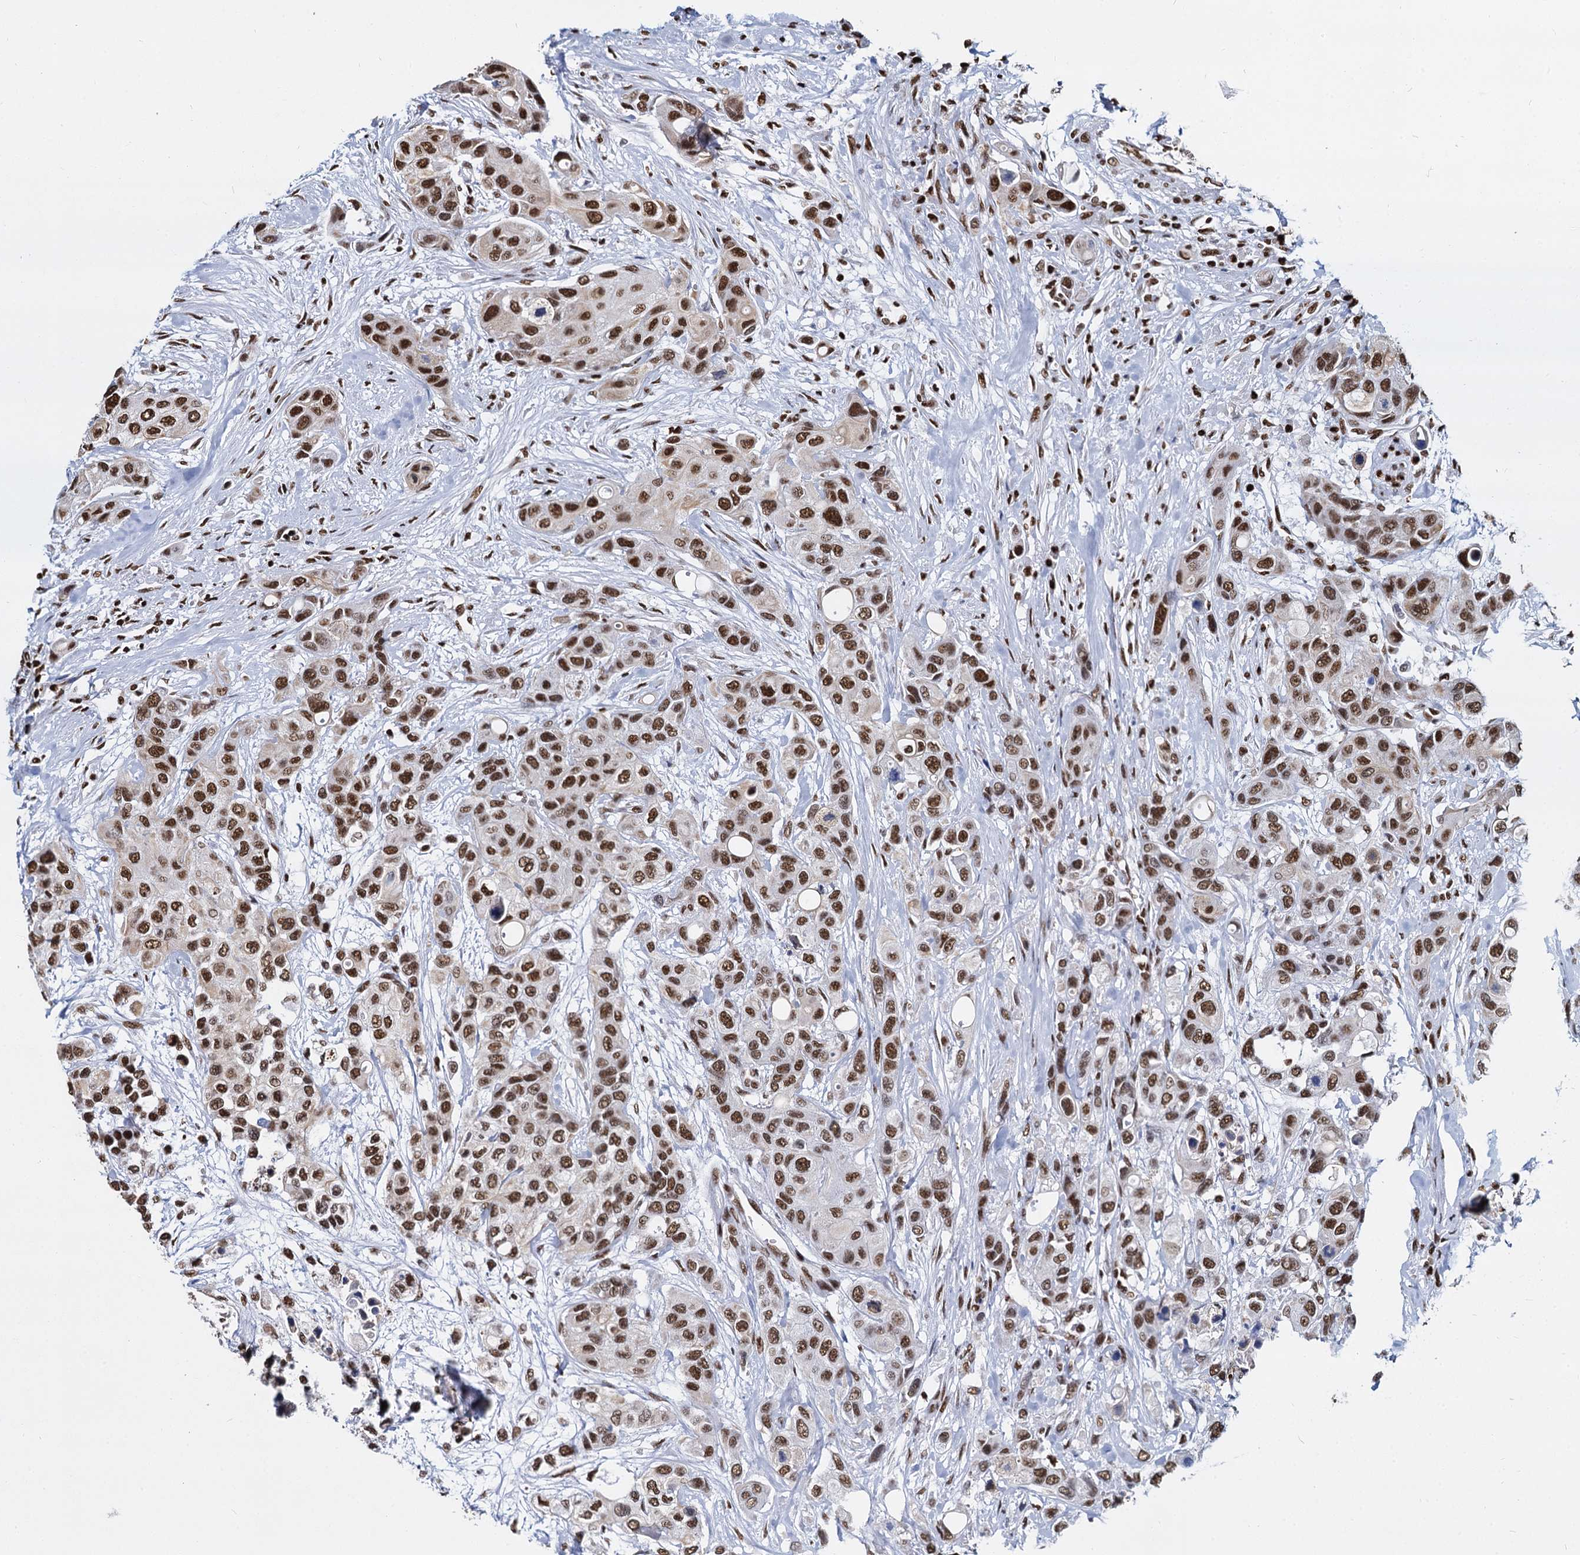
{"staining": {"intensity": "moderate", "quantity": ">75%", "location": "nuclear"}, "tissue": "urothelial cancer", "cell_type": "Tumor cells", "image_type": "cancer", "snomed": [{"axis": "morphology", "description": "Normal tissue, NOS"}, {"axis": "morphology", "description": "Urothelial carcinoma, High grade"}, {"axis": "topography", "description": "Vascular tissue"}, {"axis": "topography", "description": "Urinary bladder"}], "caption": "Human urothelial cancer stained for a protein (brown) shows moderate nuclear positive staining in about >75% of tumor cells.", "gene": "DCPS", "patient": {"sex": "female", "age": 56}}